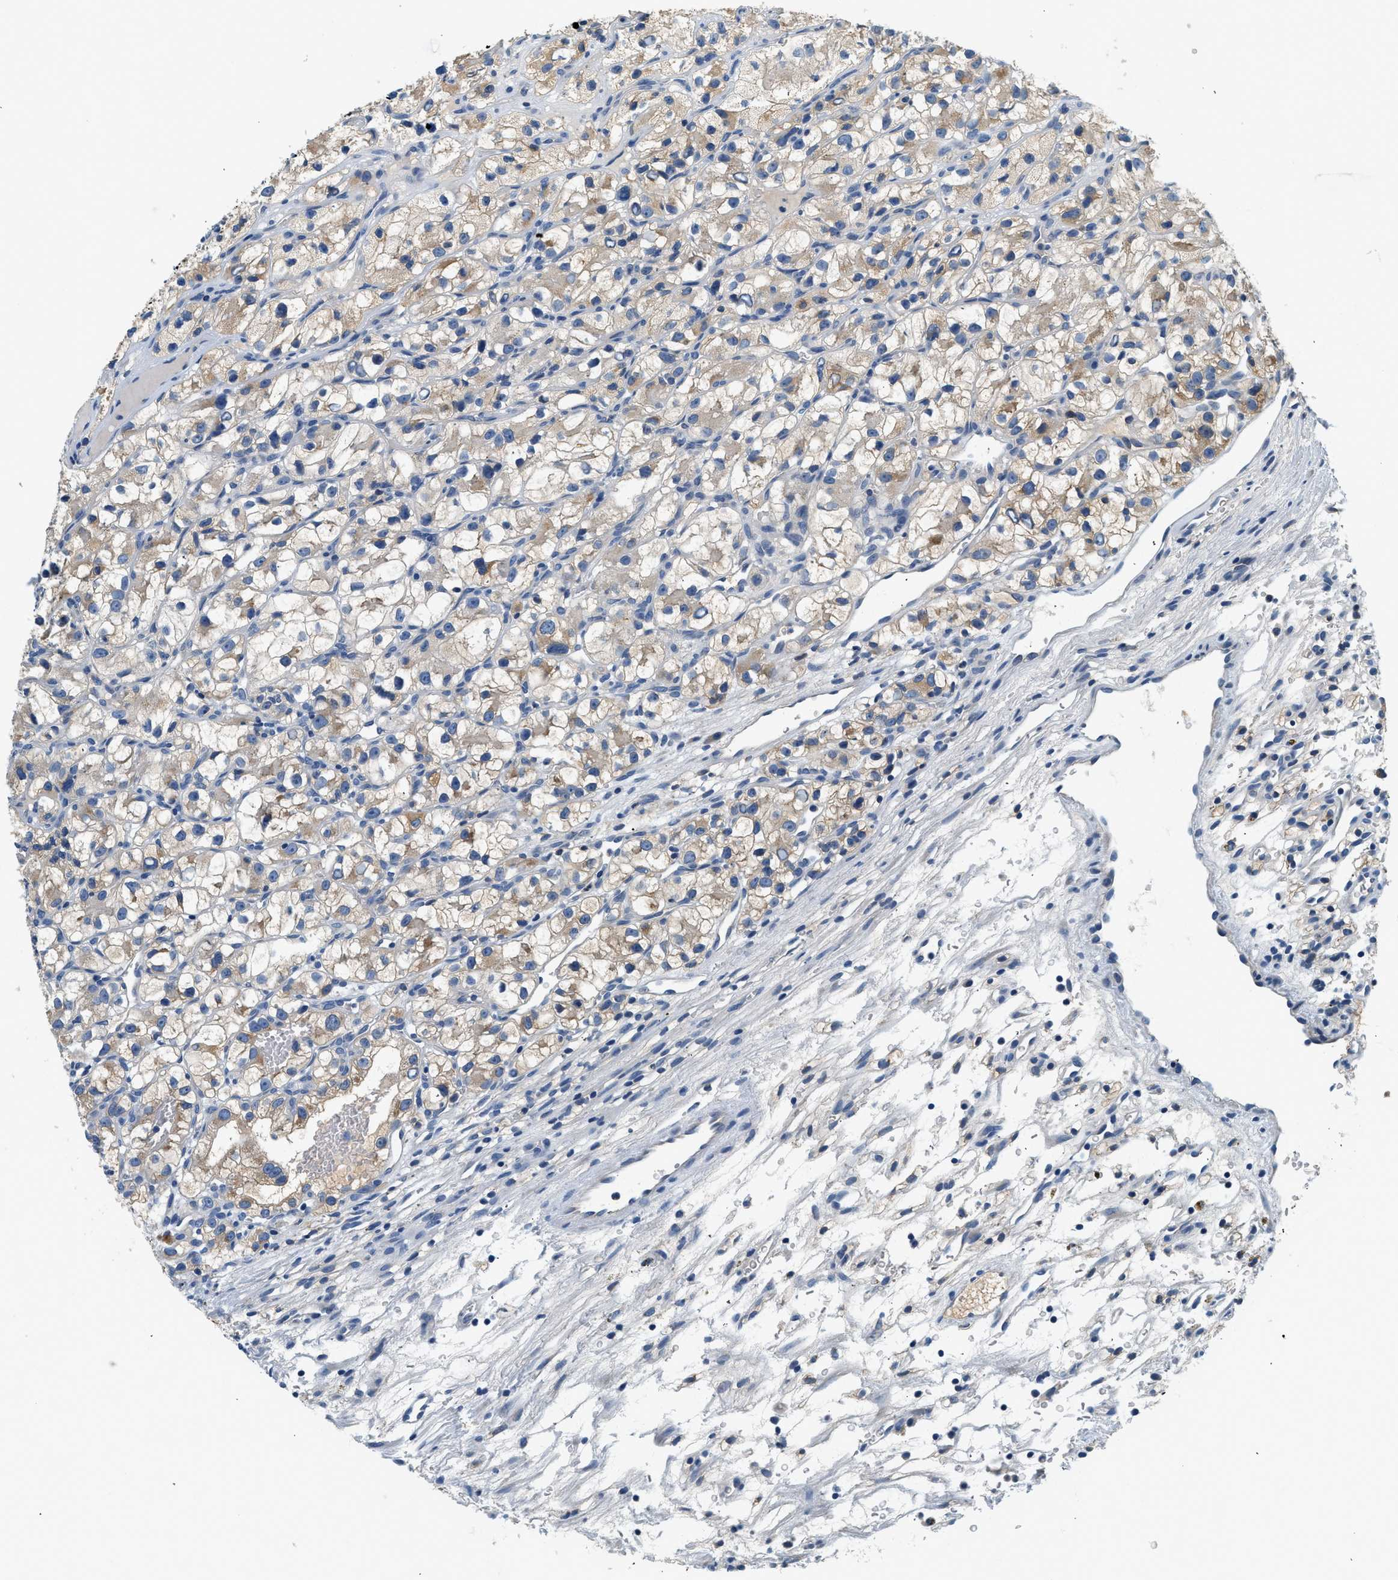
{"staining": {"intensity": "weak", "quantity": ">75%", "location": "cytoplasmic/membranous"}, "tissue": "renal cancer", "cell_type": "Tumor cells", "image_type": "cancer", "snomed": [{"axis": "morphology", "description": "Adenocarcinoma, NOS"}, {"axis": "topography", "description": "Kidney"}], "caption": "Protein expression analysis of renal cancer reveals weak cytoplasmic/membranous positivity in about >75% of tumor cells. Using DAB (3,3'-diaminobenzidine) (brown) and hematoxylin (blue) stains, captured at high magnification using brightfield microscopy.", "gene": "SLC35E1", "patient": {"sex": "female", "age": 57}}